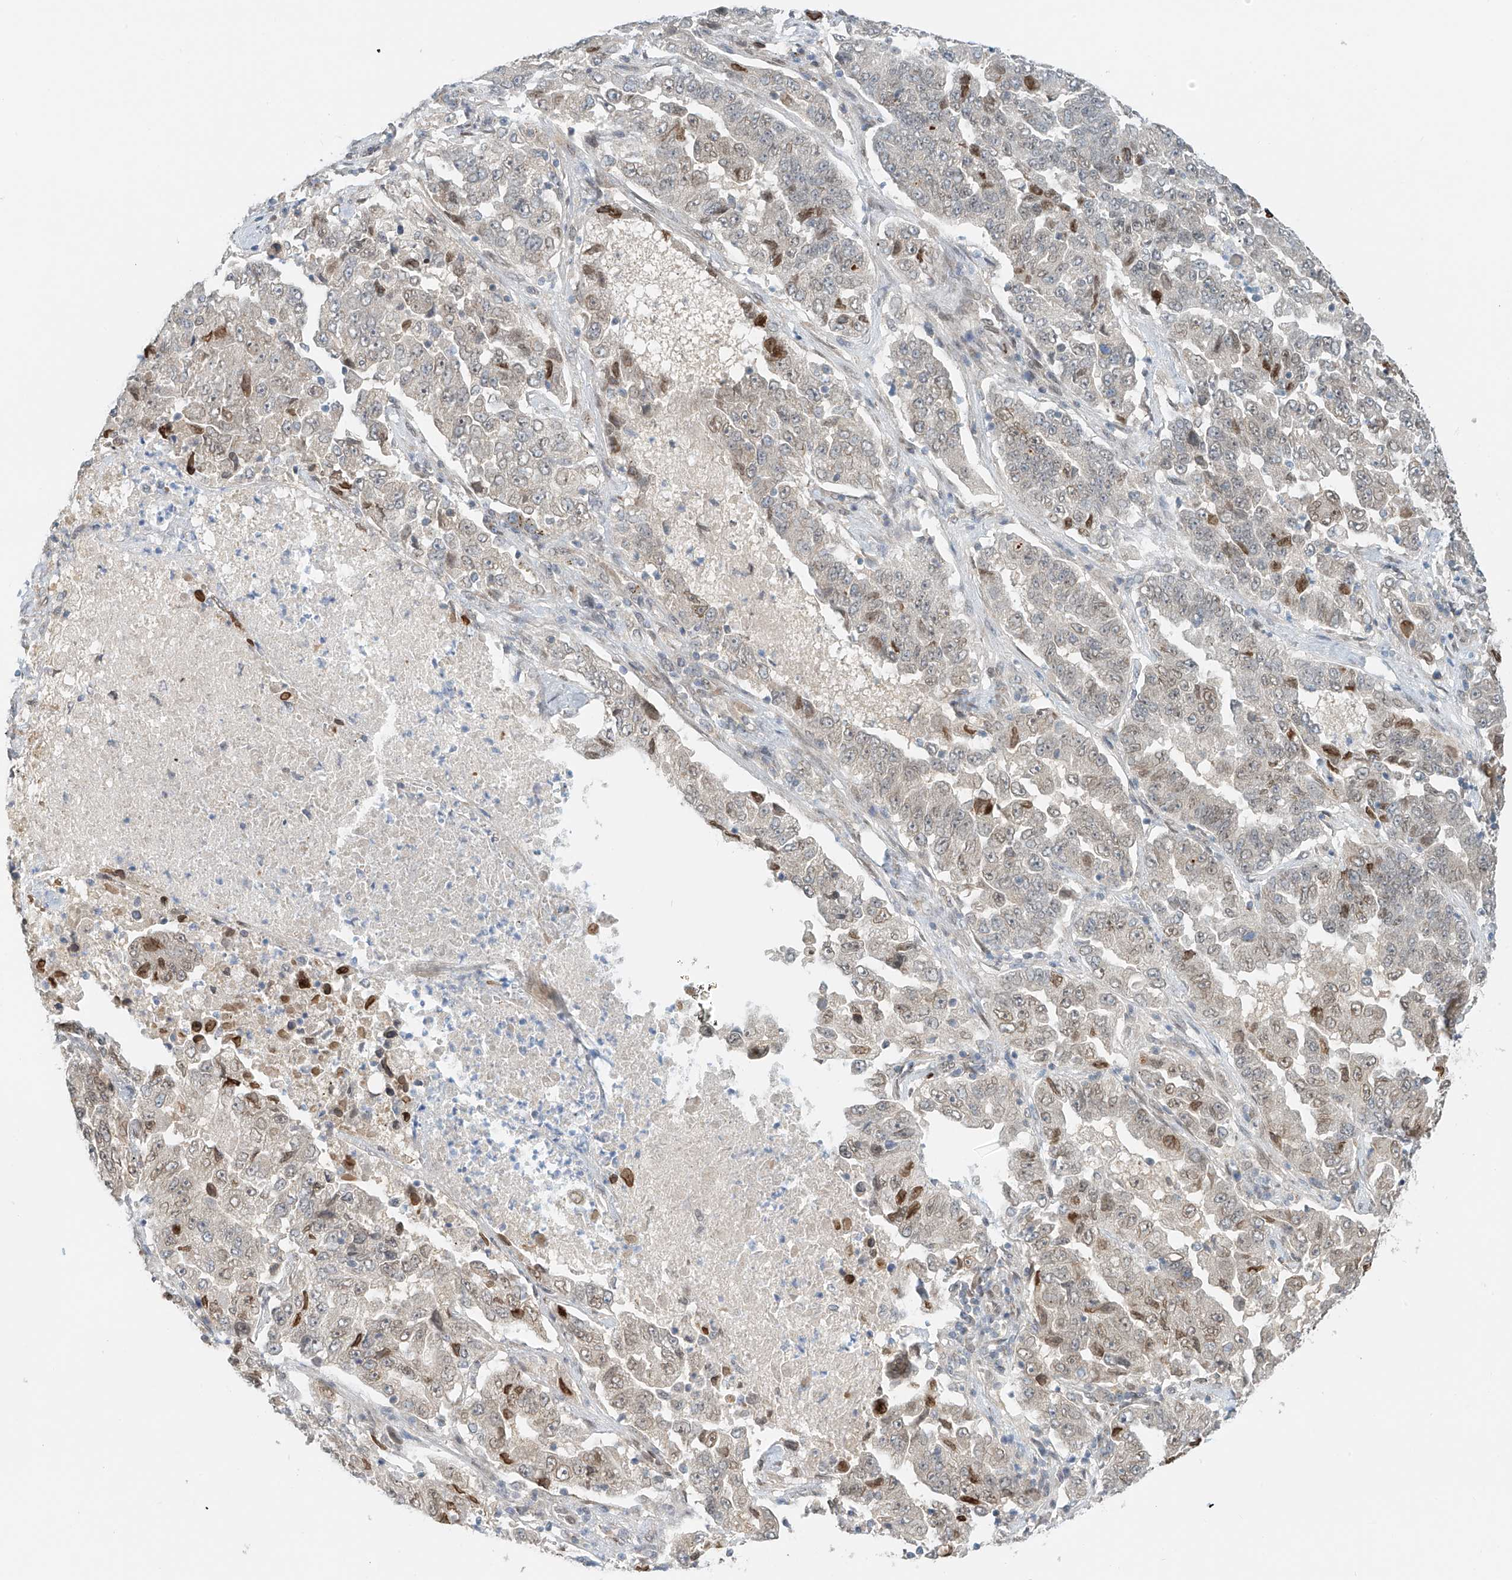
{"staining": {"intensity": "moderate", "quantity": "25%-75%", "location": "cytoplasmic/membranous,nuclear"}, "tissue": "lung cancer", "cell_type": "Tumor cells", "image_type": "cancer", "snomed": [{"axis": "morphology", "description": "Adenocarcinoma, NOS"}, {"axis": "topography", "description": "Lung"}], "caption": "The photomicrograph displays staining of adenocarcinoma (lung), revealing moderate cytoplasmic/membranous and nuclear protein expression (brown color) within tumor cells.", "gene": "STARD9", "patient": {"sex": "female", "age": 51}}